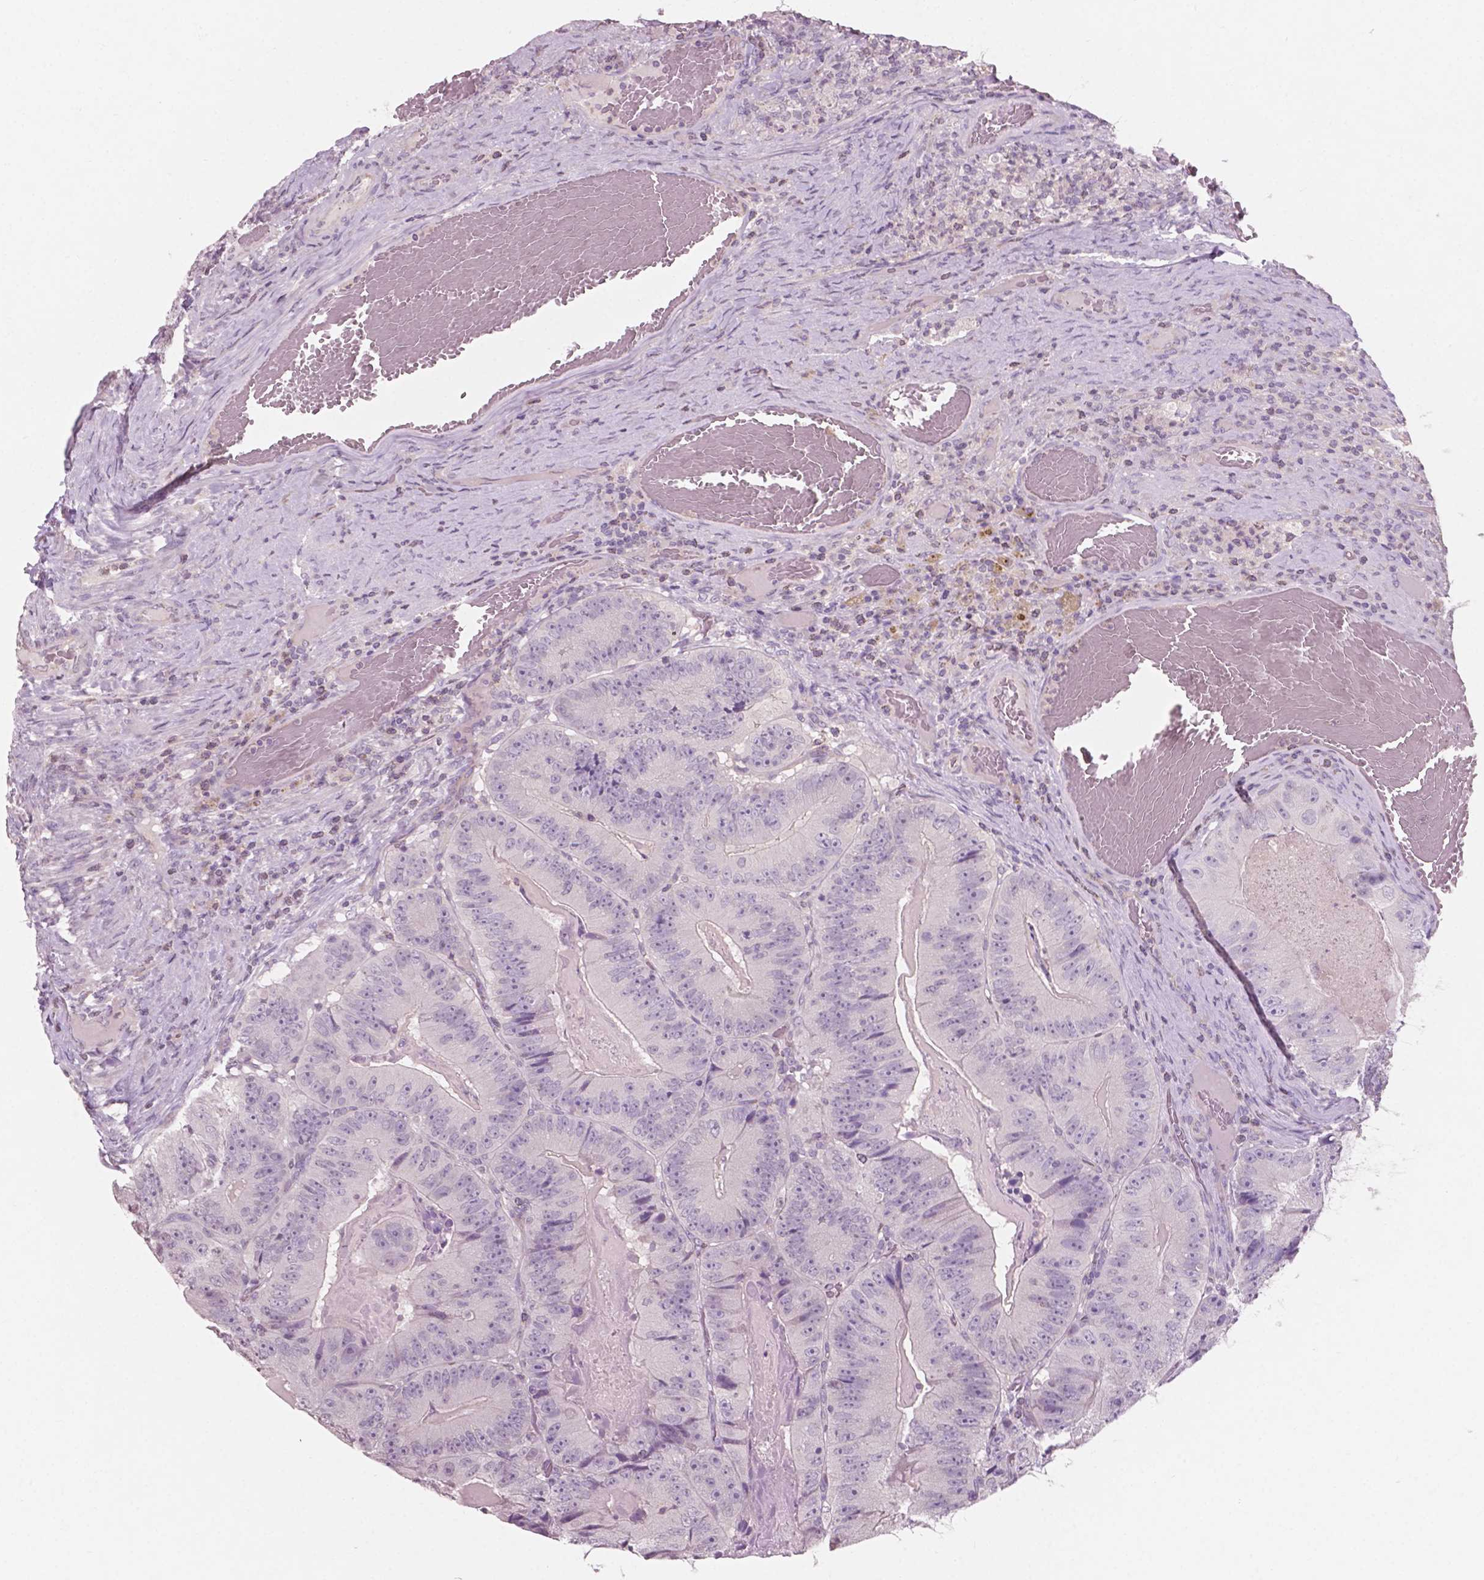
{"staining": {"intensity": "negative", "quantity": "none", "location": "none"}, "tissue": "colorectal cancer", "cell_type": "Tumor cells", "image_type": "cancer", "snomed": [{"axis": "morphology", "description": "Adenocarcinoma, NOS"}, {"axis": "topography", "description": "Colon"}], "caption": "This is a micrograph of immunohistochemistry (IHC) staining of colorectal adenocarcinoma, which shows no positivity in tumor cells. (Stains: DAB immunohistochemistry (IHC) with hematoxylin counter stain, Microscopy: brightfield microscopy at high magnification).", "gene": "AWAT1", "patient": {"sex": "female", "age": 86}}